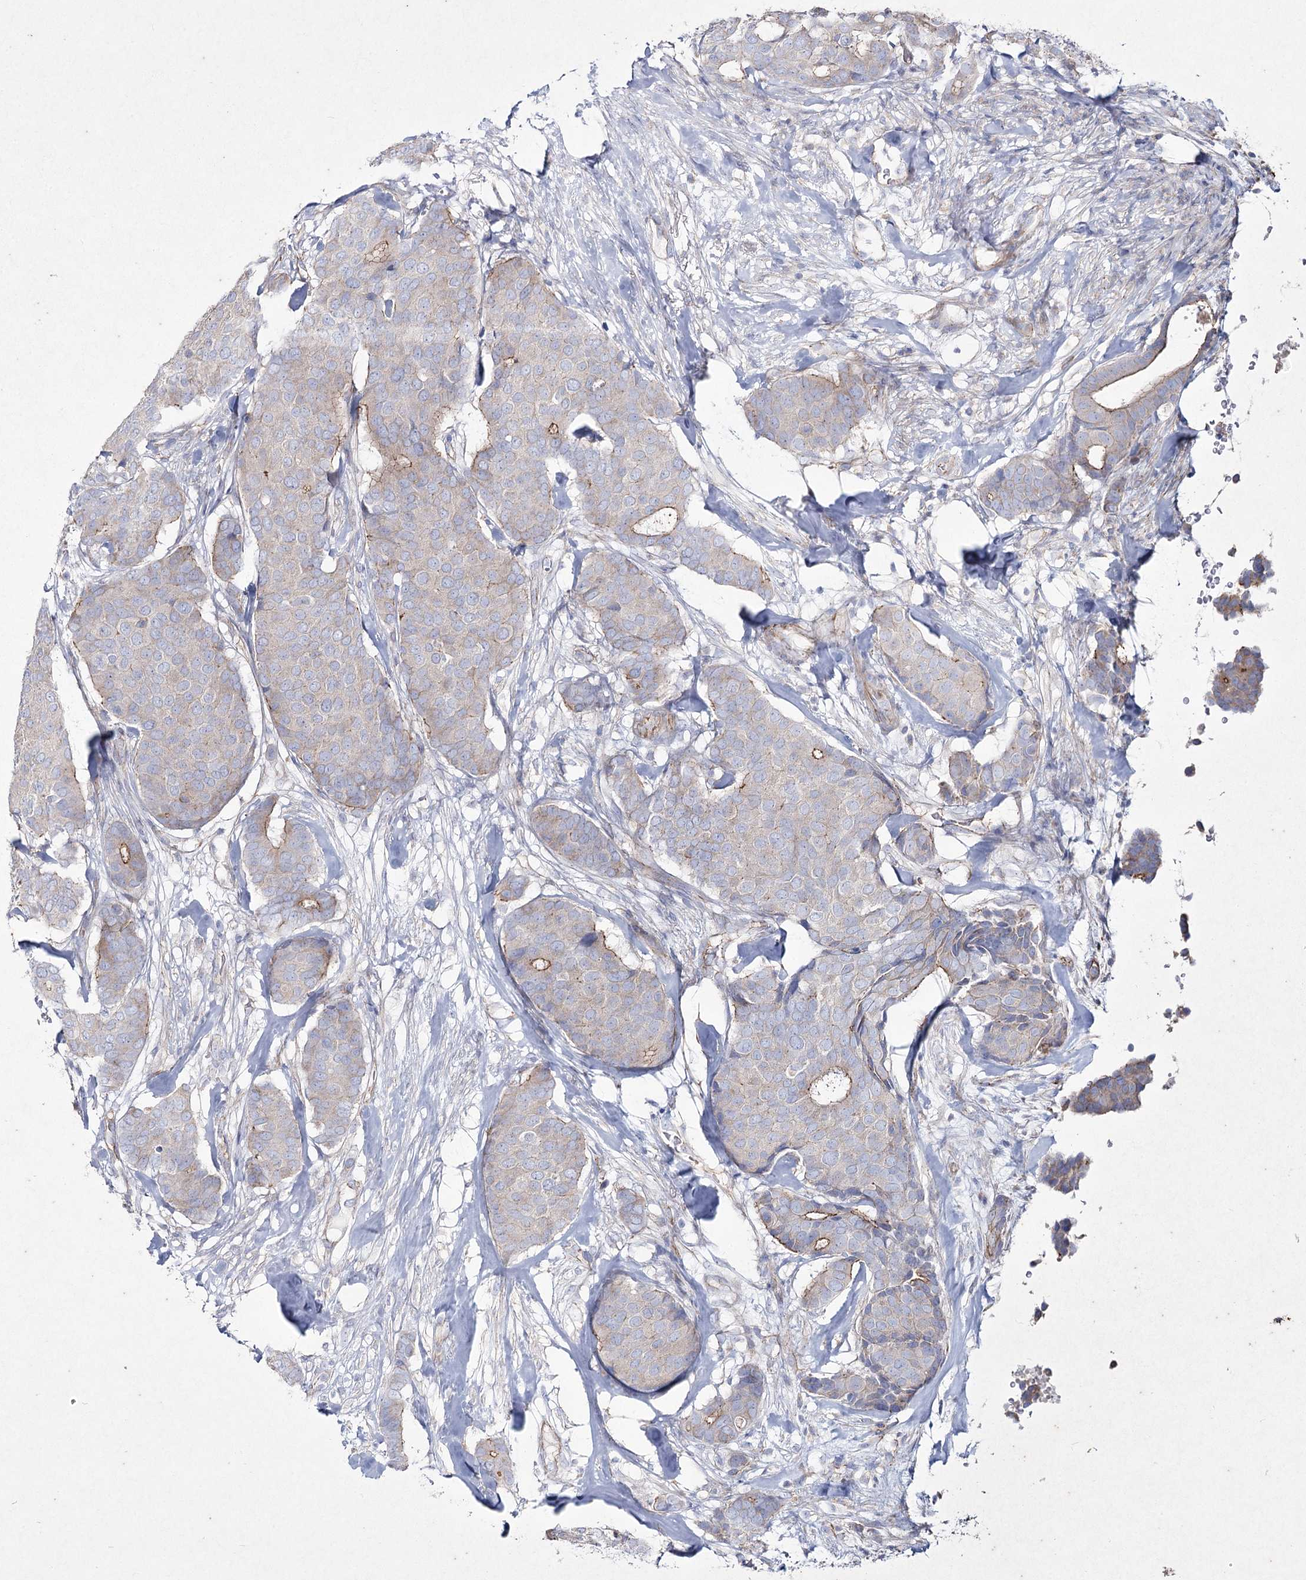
{"staining": {"intensity": "weak", "quantity": "<25%", "location": "cytoplasmic/membranous"}, "tissue": "breast cancer", "cell_type": "Tumor cells", "image_type": "cancer", "snomed": [{"axis": "morphology", "description": "Duct carcinoma"}, {"axis": "topography", "description": "Breast"}], "caption": "Immunohistochemistry image of infiltrating ductal carcinoma (breast) stained for a protein (brown), which exhibits no expression in tumor cells. (Stains: DAB IHC with hematoxylin counter stain, Microscopy: brightfield microscopy at high magnification).", "gene": "LDLRAD3", "patient": {"sex": "female", "age": 75}}